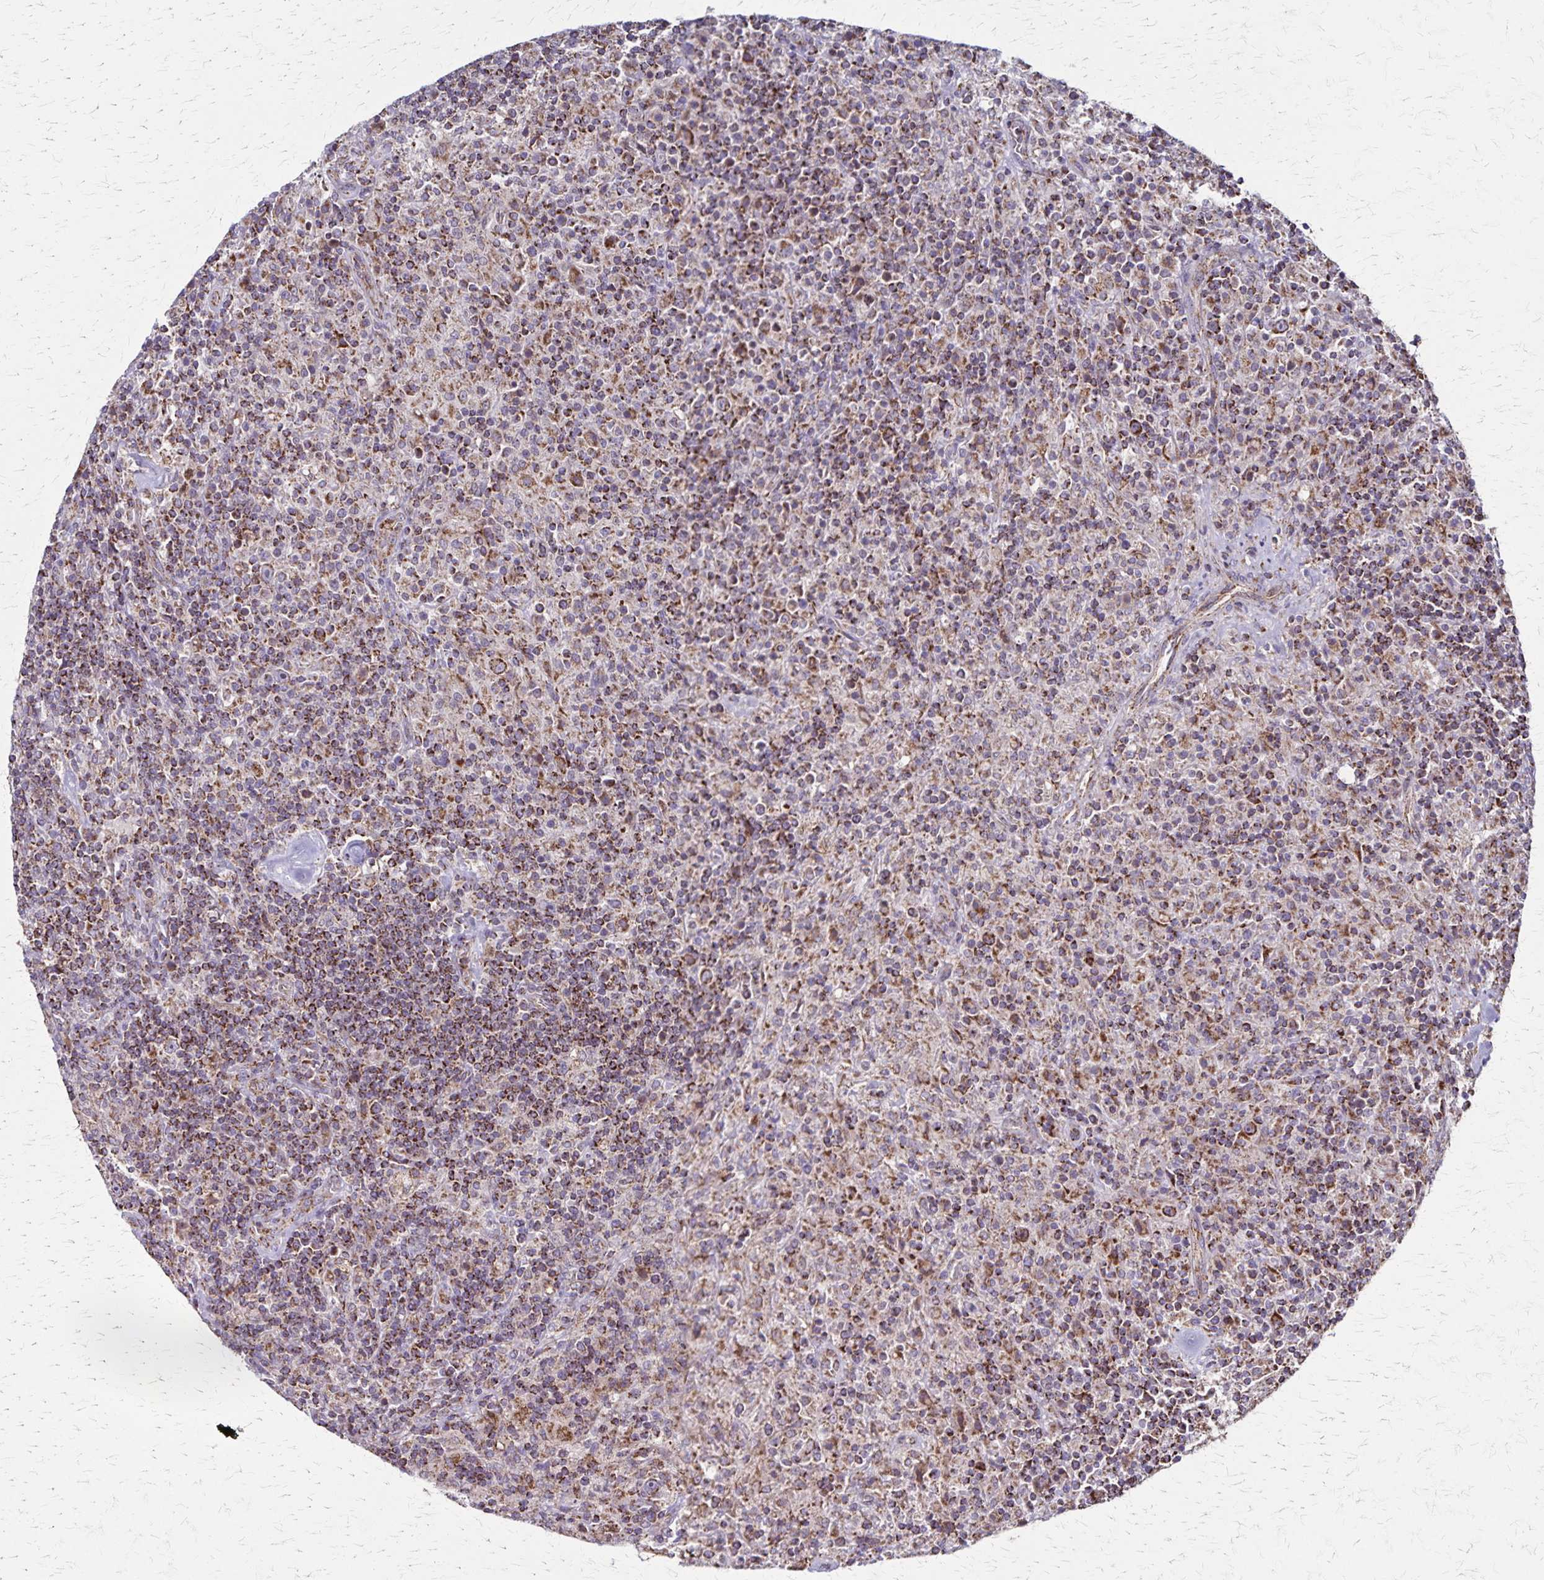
{"staining": {"intensity": "strong", "quantity": ">75%", "location": "cytoplasmic/membranous"}, "tissue": "lymphoma", "cell_type": "Tumor cells", "image_type": "cancer", "snomed": [{"axis": "morphology", "description": "Hodgkin's disease, NOS"}, {"axis": "topography", "description": "Lymph node"}], "caption": "Immunohistochemistry histopathology image of human lymphoma stained for a protein (brown), which displays high levels of strong cytoplasmic/membranous positivity in approximately >75% of tumor cells.", "gene": "NFS1", "patient": {"sex": "male", "age": 70}}